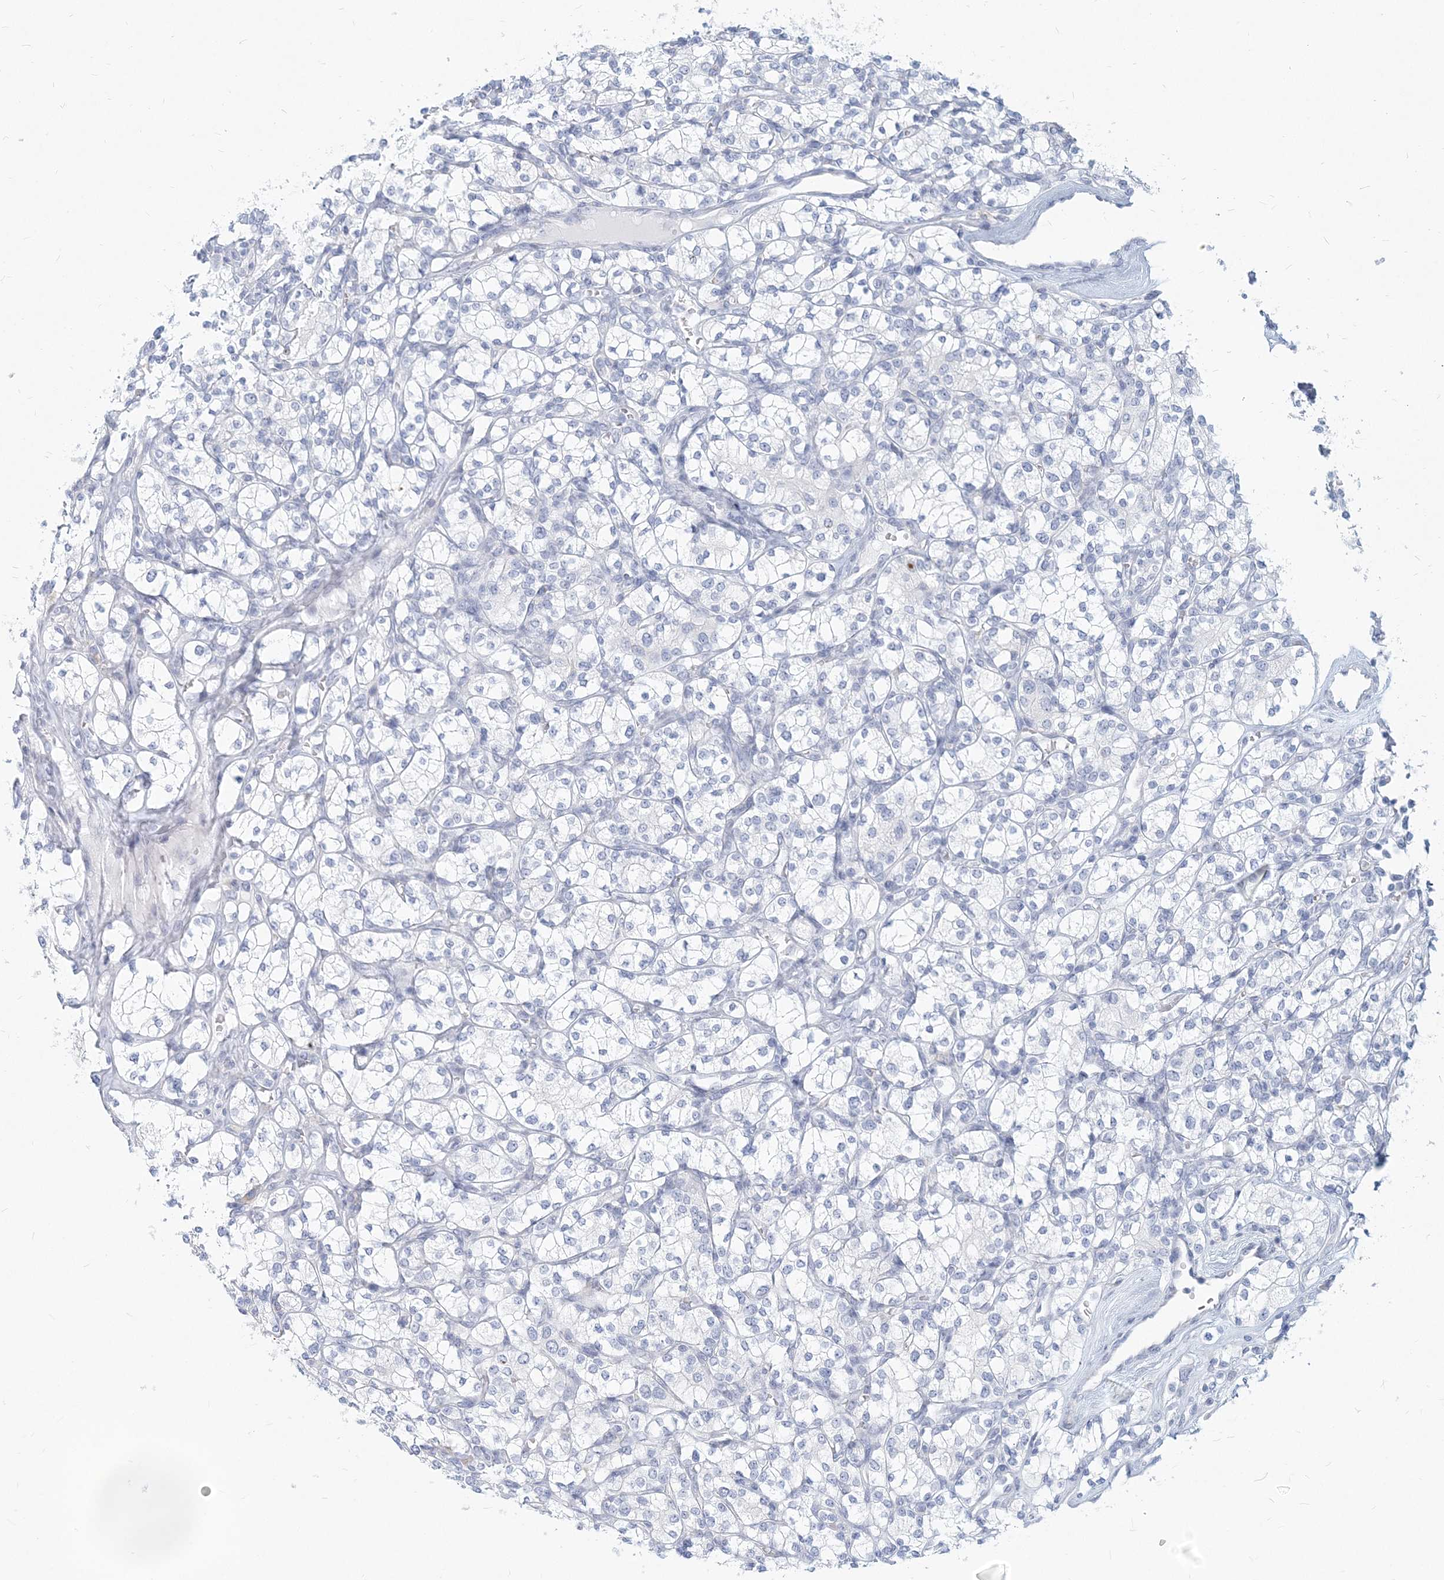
{"staining": {"intensity": "negative", "quantity": "none", "location": "none"}, "tissue": "renal cancer", "cell_type": "Tumor cells", "image_type": "cancer", "snomed": [{"axis": "morphology", "description": "Adenocarcinoma, NOS"}, {"axis": "topography", "description": "Kidney"}], "caption": "Tumor cells show no significant protein positivity in renal cancer.", "gene": "CSN1S1", "patient": {"sex": "male", "age": 77}}